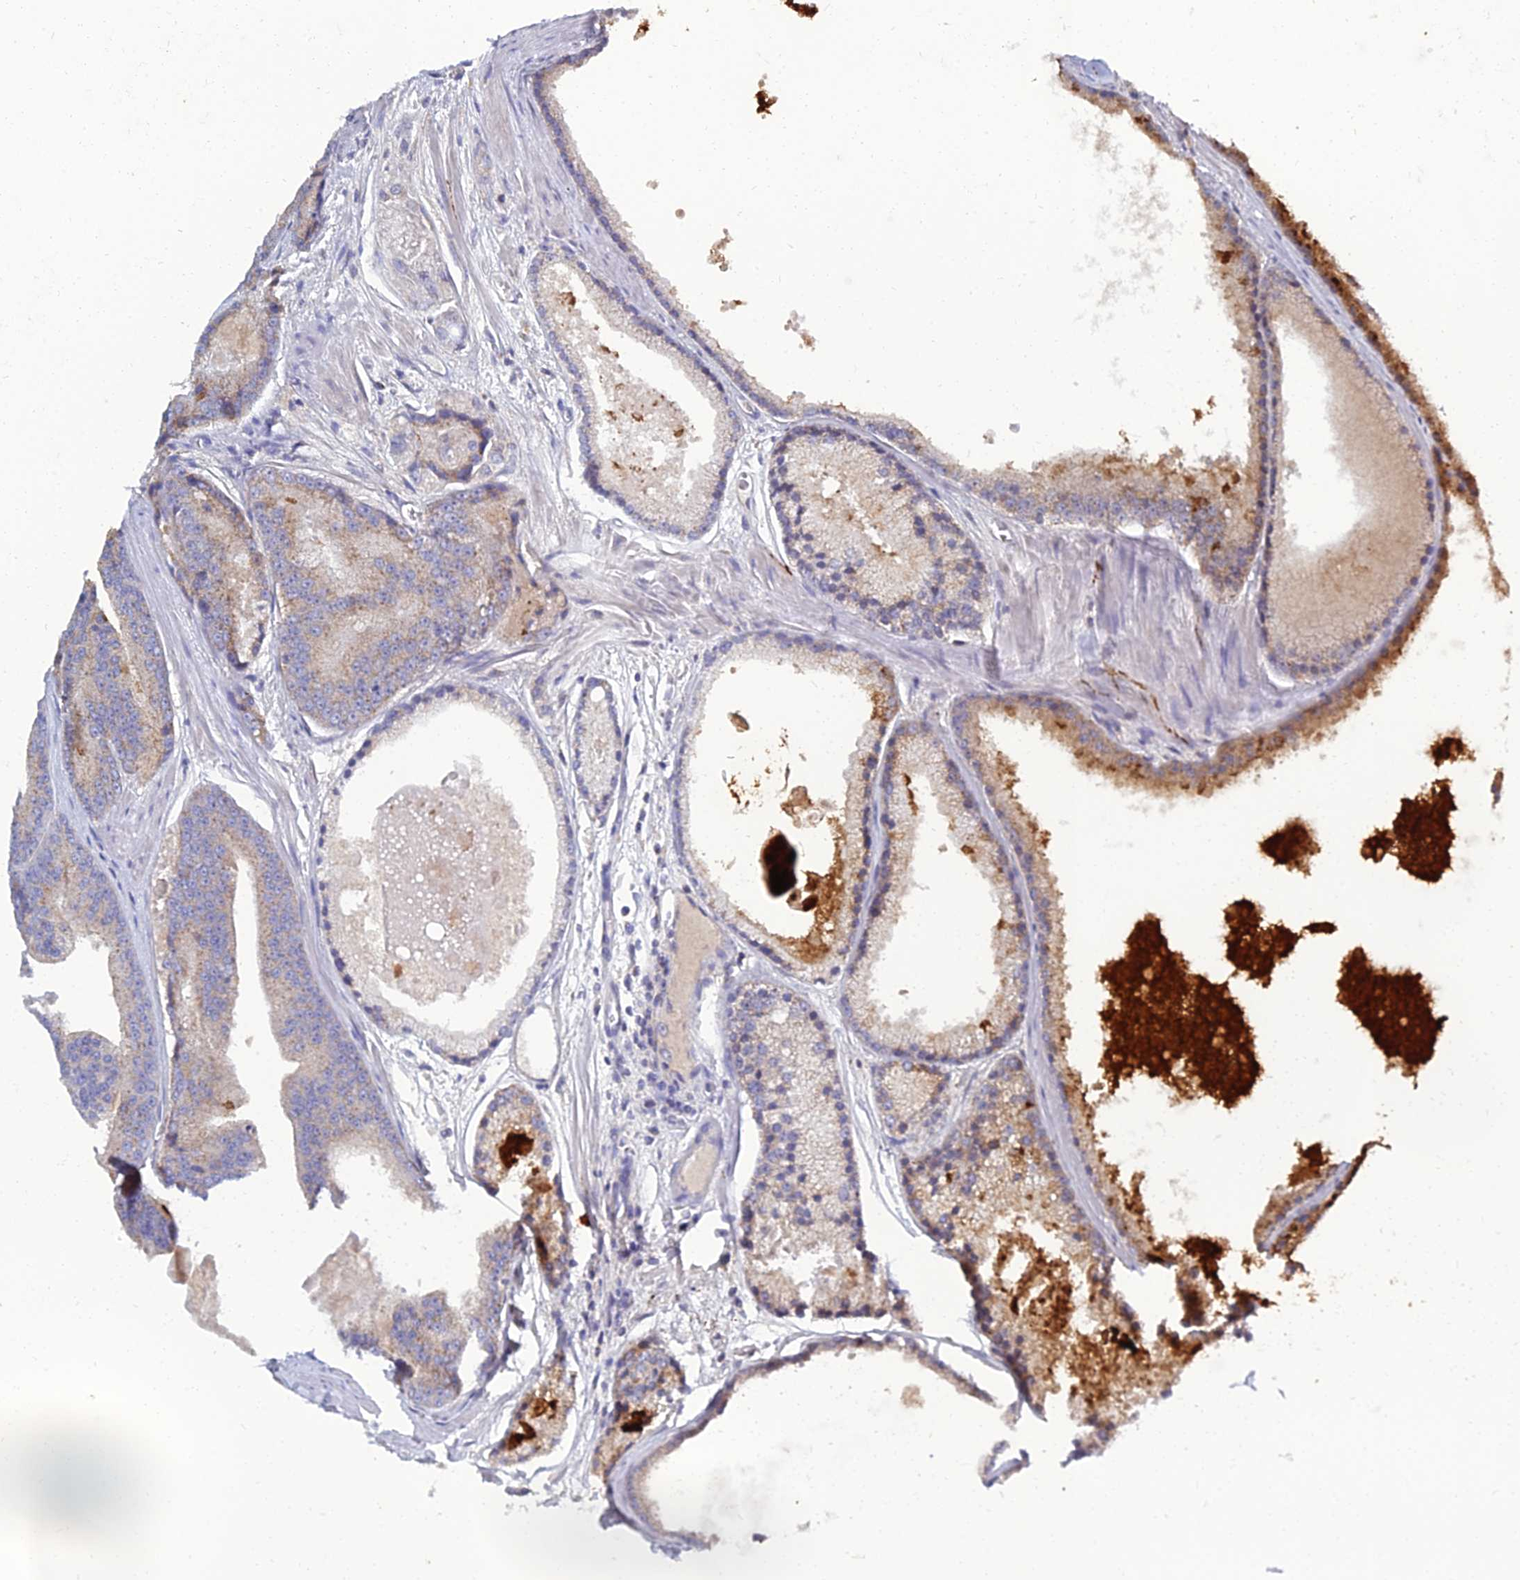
{"staining": {"intensity": "weak", "quantity": "25%-75%", "location": "cytoplasmic/membranous"}, "tissue": "prostate cancer", "cell_type": "Tumor cells", "image_type": "cancer", "snomed": [{"axis": "morphology", "description": "Adenocarcinoma, High grade"}, {"axis": "topography", "description": "Prostate"}], "caption": "This histopathology image displays immunohistochemistry (IHC) staining of prostate cancer, with low weak cytoplasmic/membranous positivity in approximately 25%-75% of tumor cells.", "gene": "NPY", "patient": {"sex": "male", "age": 61}}